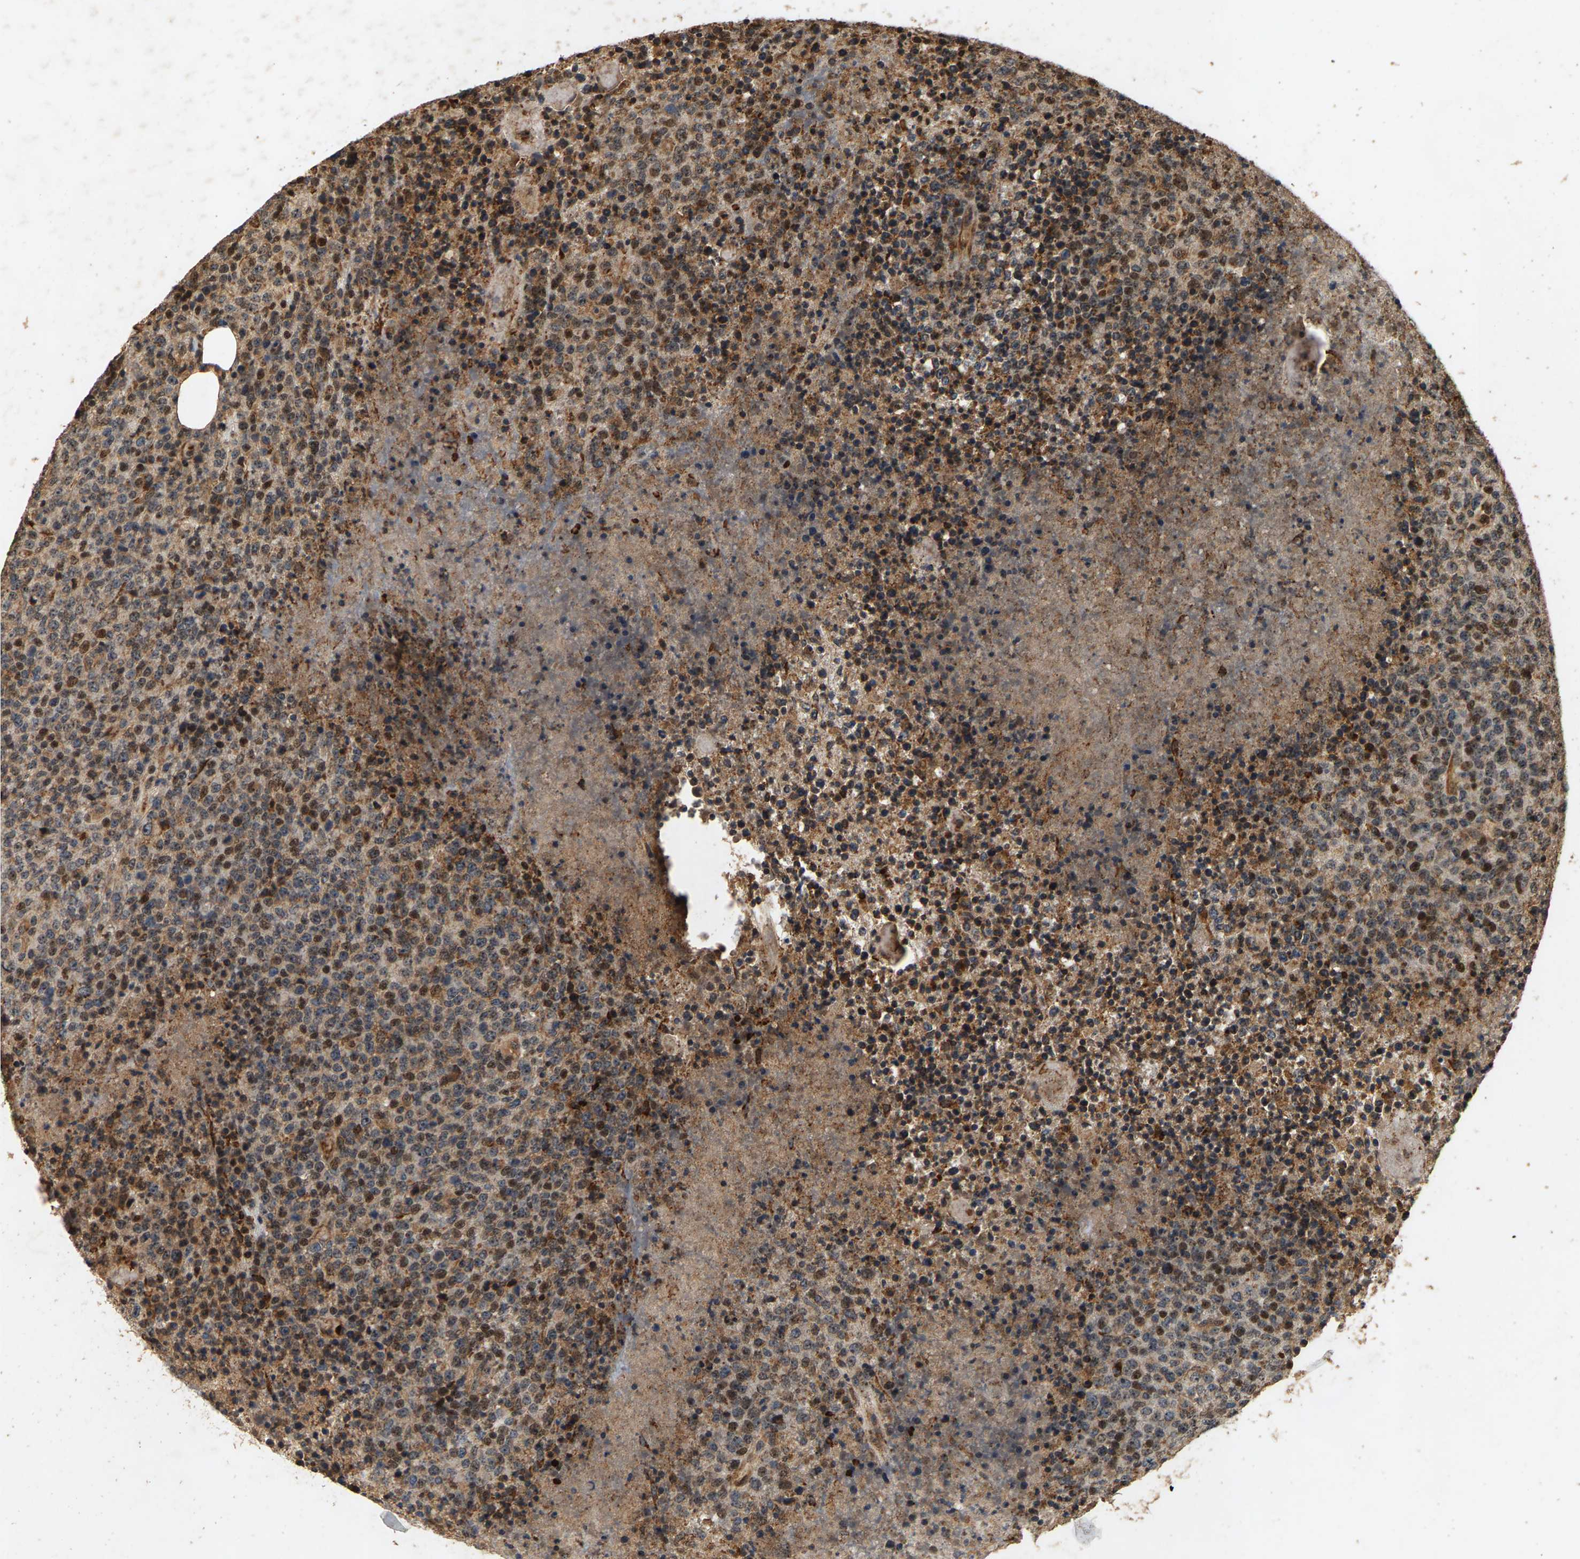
{"staining": {"intensity": "moderate", "quantity": "25%-75%", "location": "nuclear"}, "tissue": "lymphoma", "cell_type": "Tumor cells", "image_type": "cancer", "snomed": [{"axis": "morphology", "description": "Malignant lymphoma, non-Hodgkin's type, High grade"}, {"axis": "topography", "description": "Lymph node"}], "caption": "Immunohistochemistry (IHC) (DAB) staining of human malignant lymphoma, non-Hodgkin's type (high-grade) displays moderate nuclear protein expression in about 25%-75% of tumor cells. (DAB (3,3'-diaminobenzidine) = brown stain, brightfield microscopy at high magnification).", "gene": "CIDEC", "patient": {"sex": "male", "age": 13}}